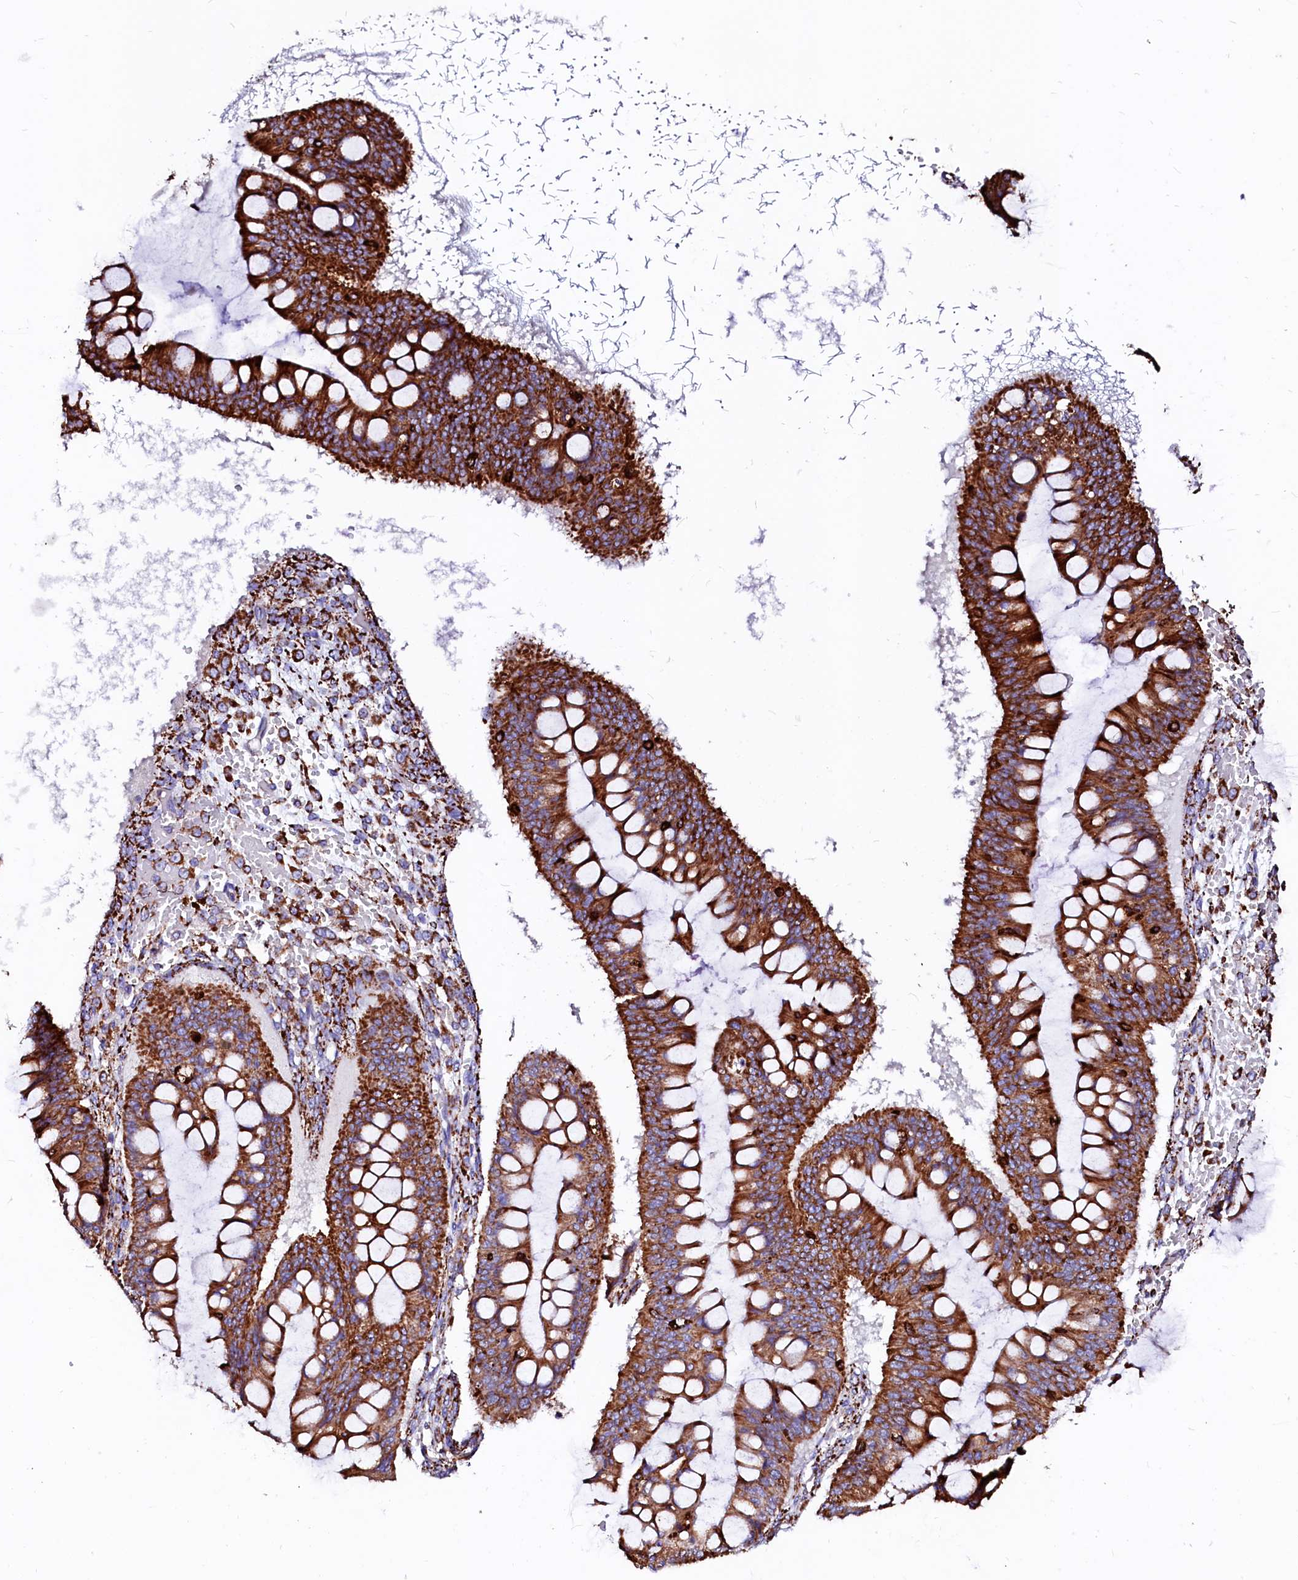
{"staining": {"intensity": "strong", "quantity": ">75%", "location": "cytoplasmic/membranous"}, "tissue": "ovarian cancer", "cell_type": "Tumor cells", "image_type": "cancer", "snomed": [{"axis": "morphology", "description": "Cystadenocarcinoma, mucinous, NOS"}, {"axis": "topography", "description": "Ovary"}], "caption": "DAB immunohistochemical staining of mucinous cystadenocarcinoma (ovarian) displays strong cytoplasmic/membranous protein staining in approximately >75% of tumor cells.", "gene": "MAOB", "patient": {"sex": "female", "age": 73}}